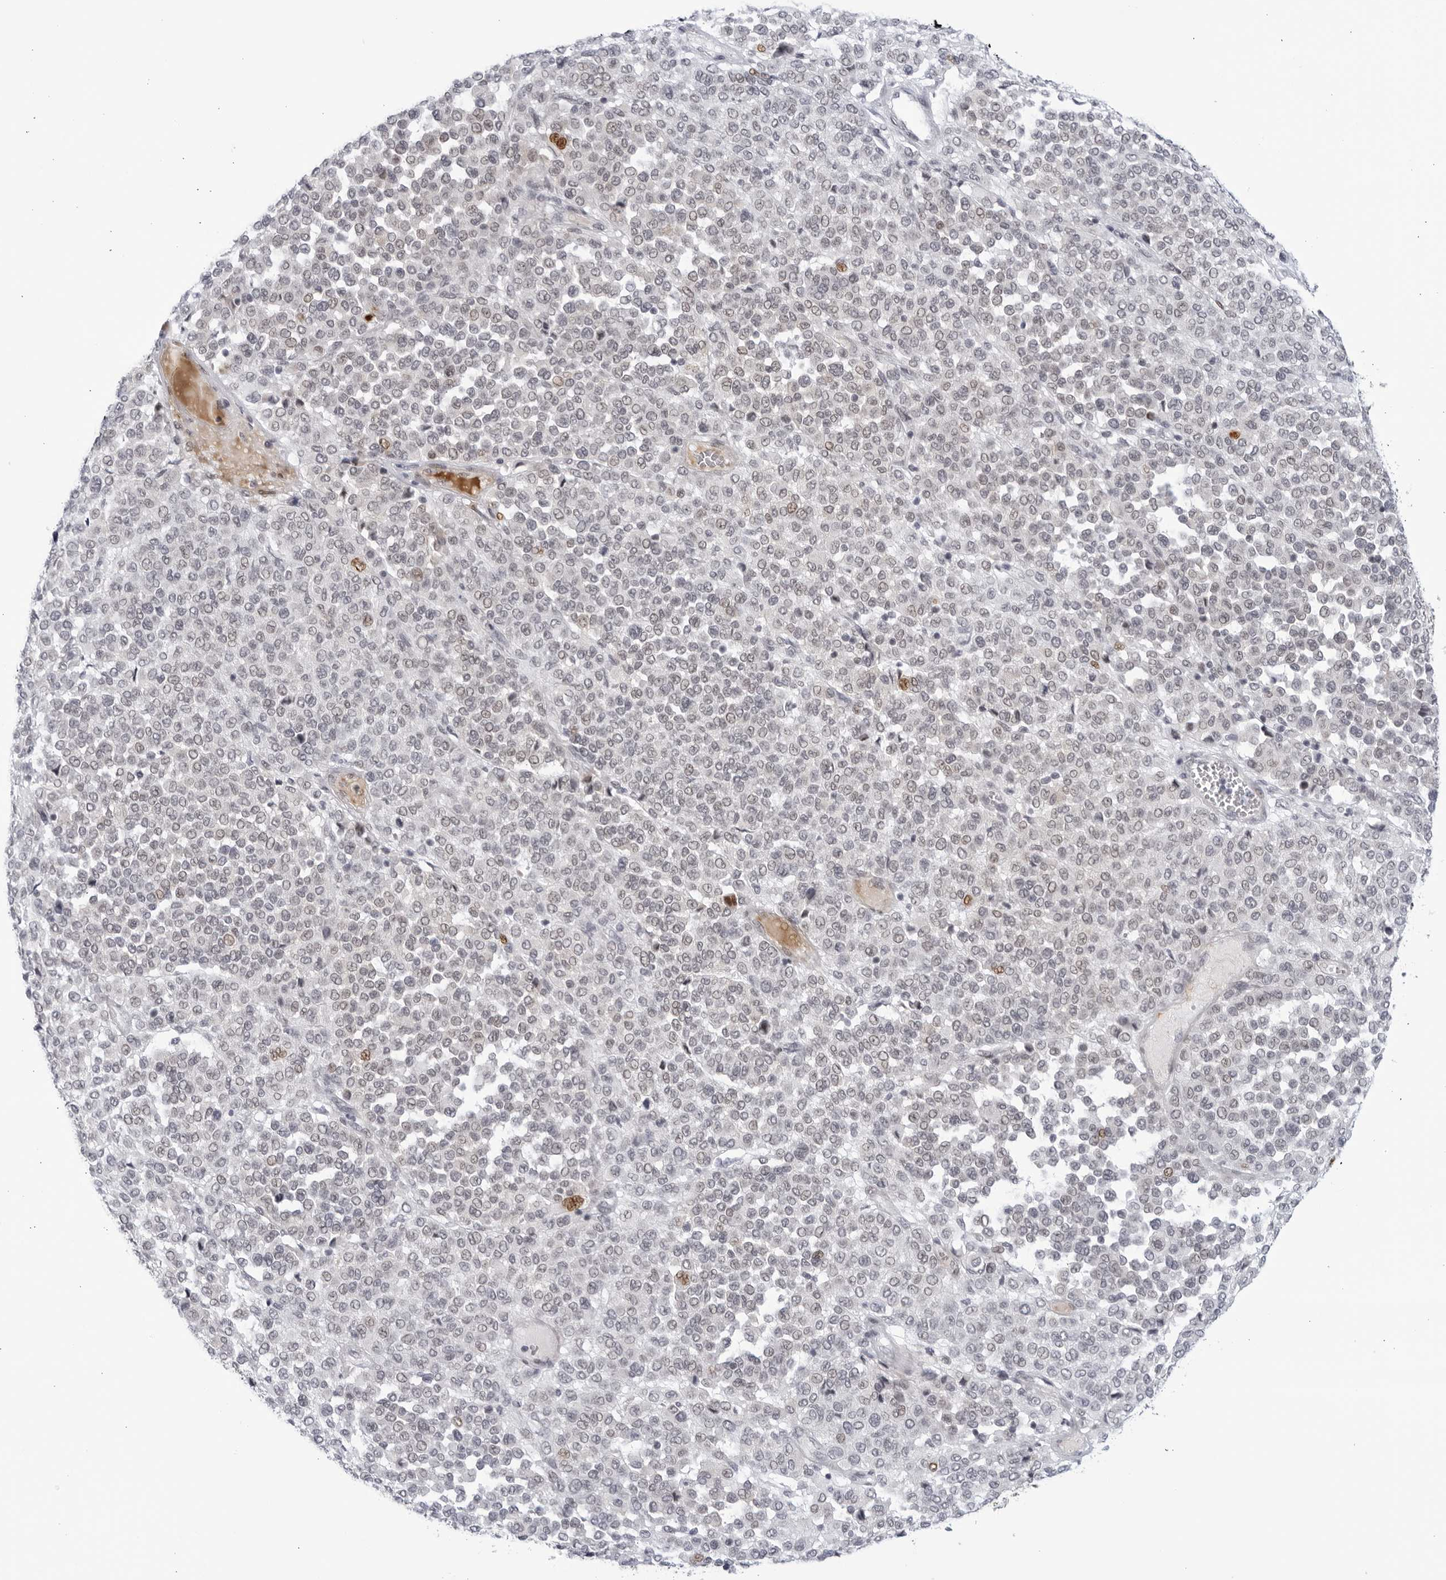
{"staining": {"intensity": "weak", "quantity": "<25%", "location": "cytoplasmic/membranous"}, "tissue": "melanoma", "cell_type": "Tumor cells", "image_type": "cancer", "snomed": [{"axis": "morphology", "description": "Malignant melanoma, Metastatic site"}, {"axis": "topography", "description": "Pancreas"}], "caption": "A photomicrograph of malignant melanoma (metastatic site) stained for a protein reveals no brown staining in tumor cells. (IHC, brightfield microscopy, high magnification).", "gene": "WDTC1", "patient": {"sex": "female", "age": 30}}